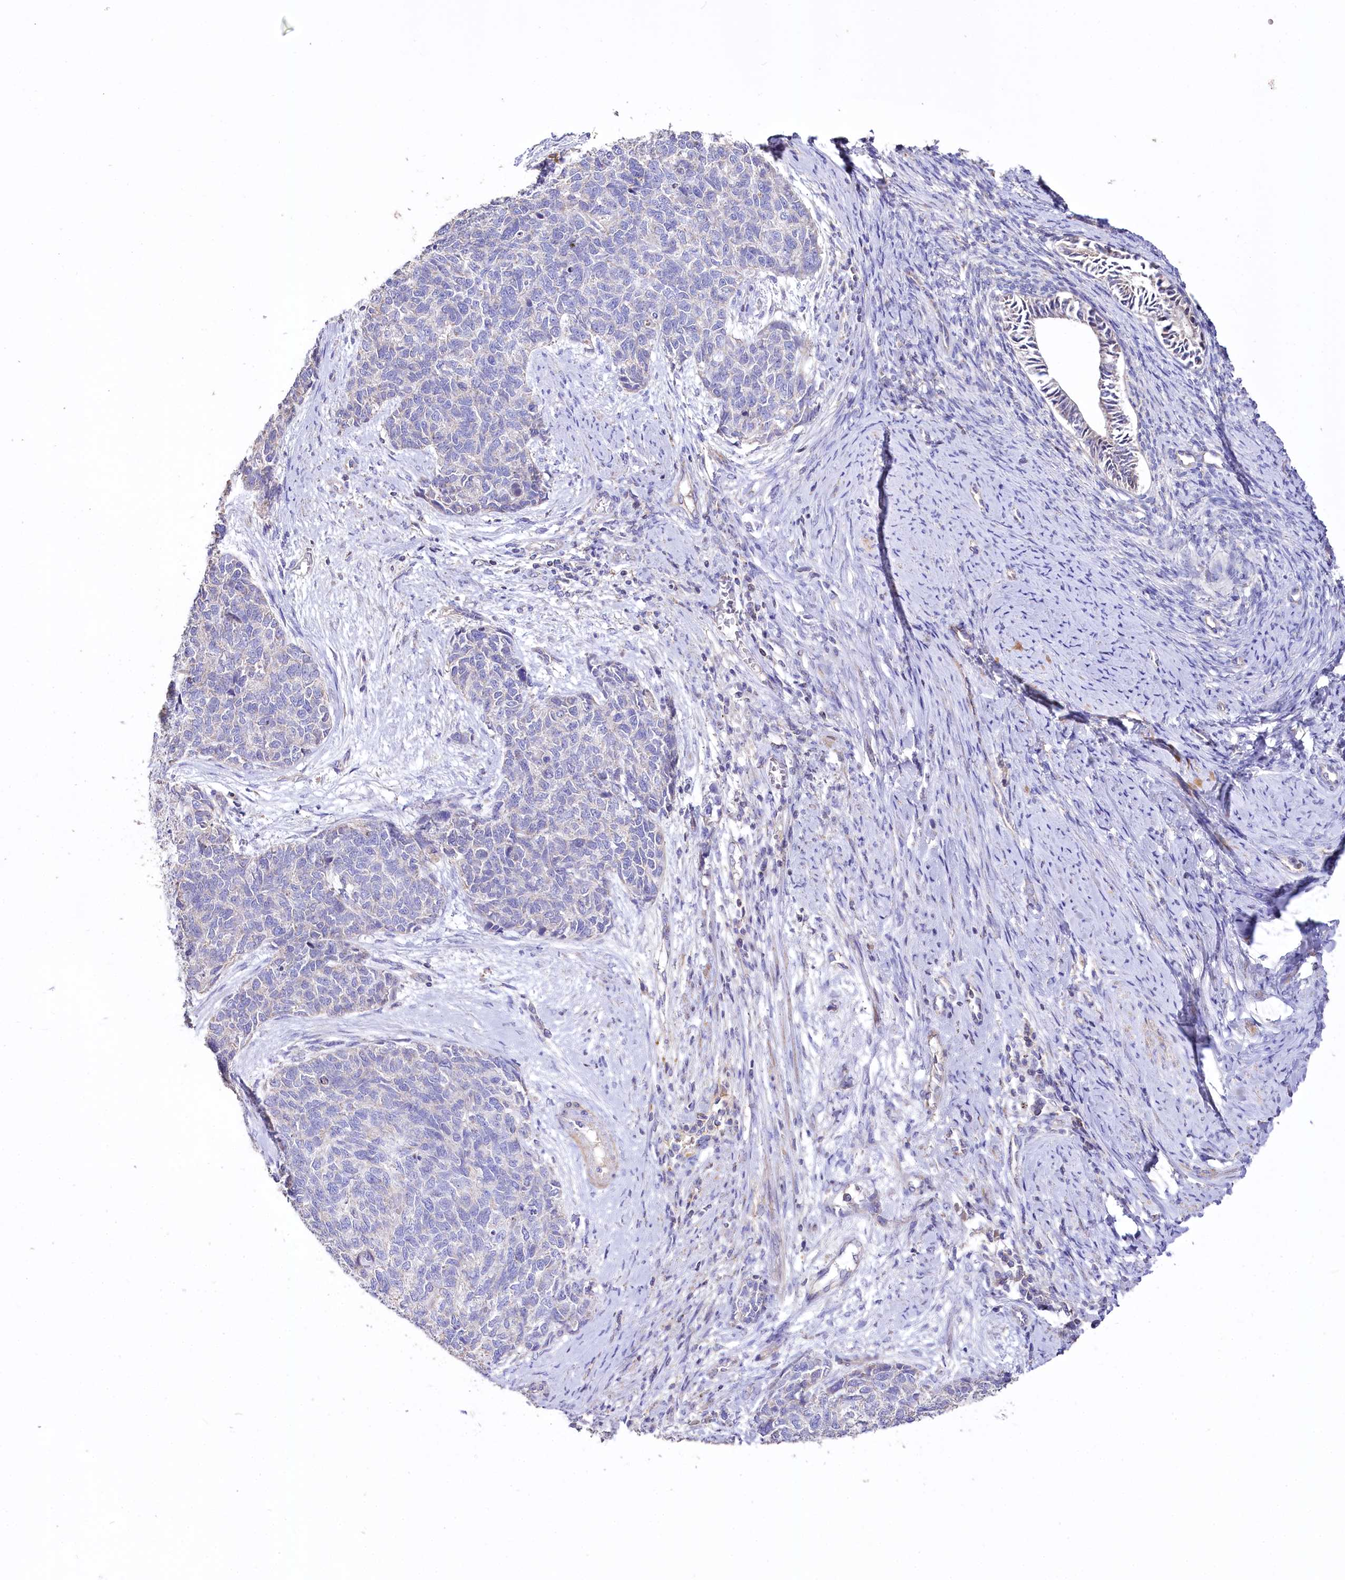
{"staining": {"intensity": "negative", "quantity": "none", "location": "none"}, "tissue": "cervical cancer", "cell_type": "Tumor cells", "image_type": "cancer", "snomed": [{"axis": "morphology", "description": "Squamous cell carcinoma, NOS"}, {"axis": "topography", "description": "Cervix"}], "caption": "This is an immunohistochemistry (IHC) histopathology image of cervical cancer. There is no positivity in tumor cells.", "gene": "PTER", "patient": {"sex": "female", "age": 63}}